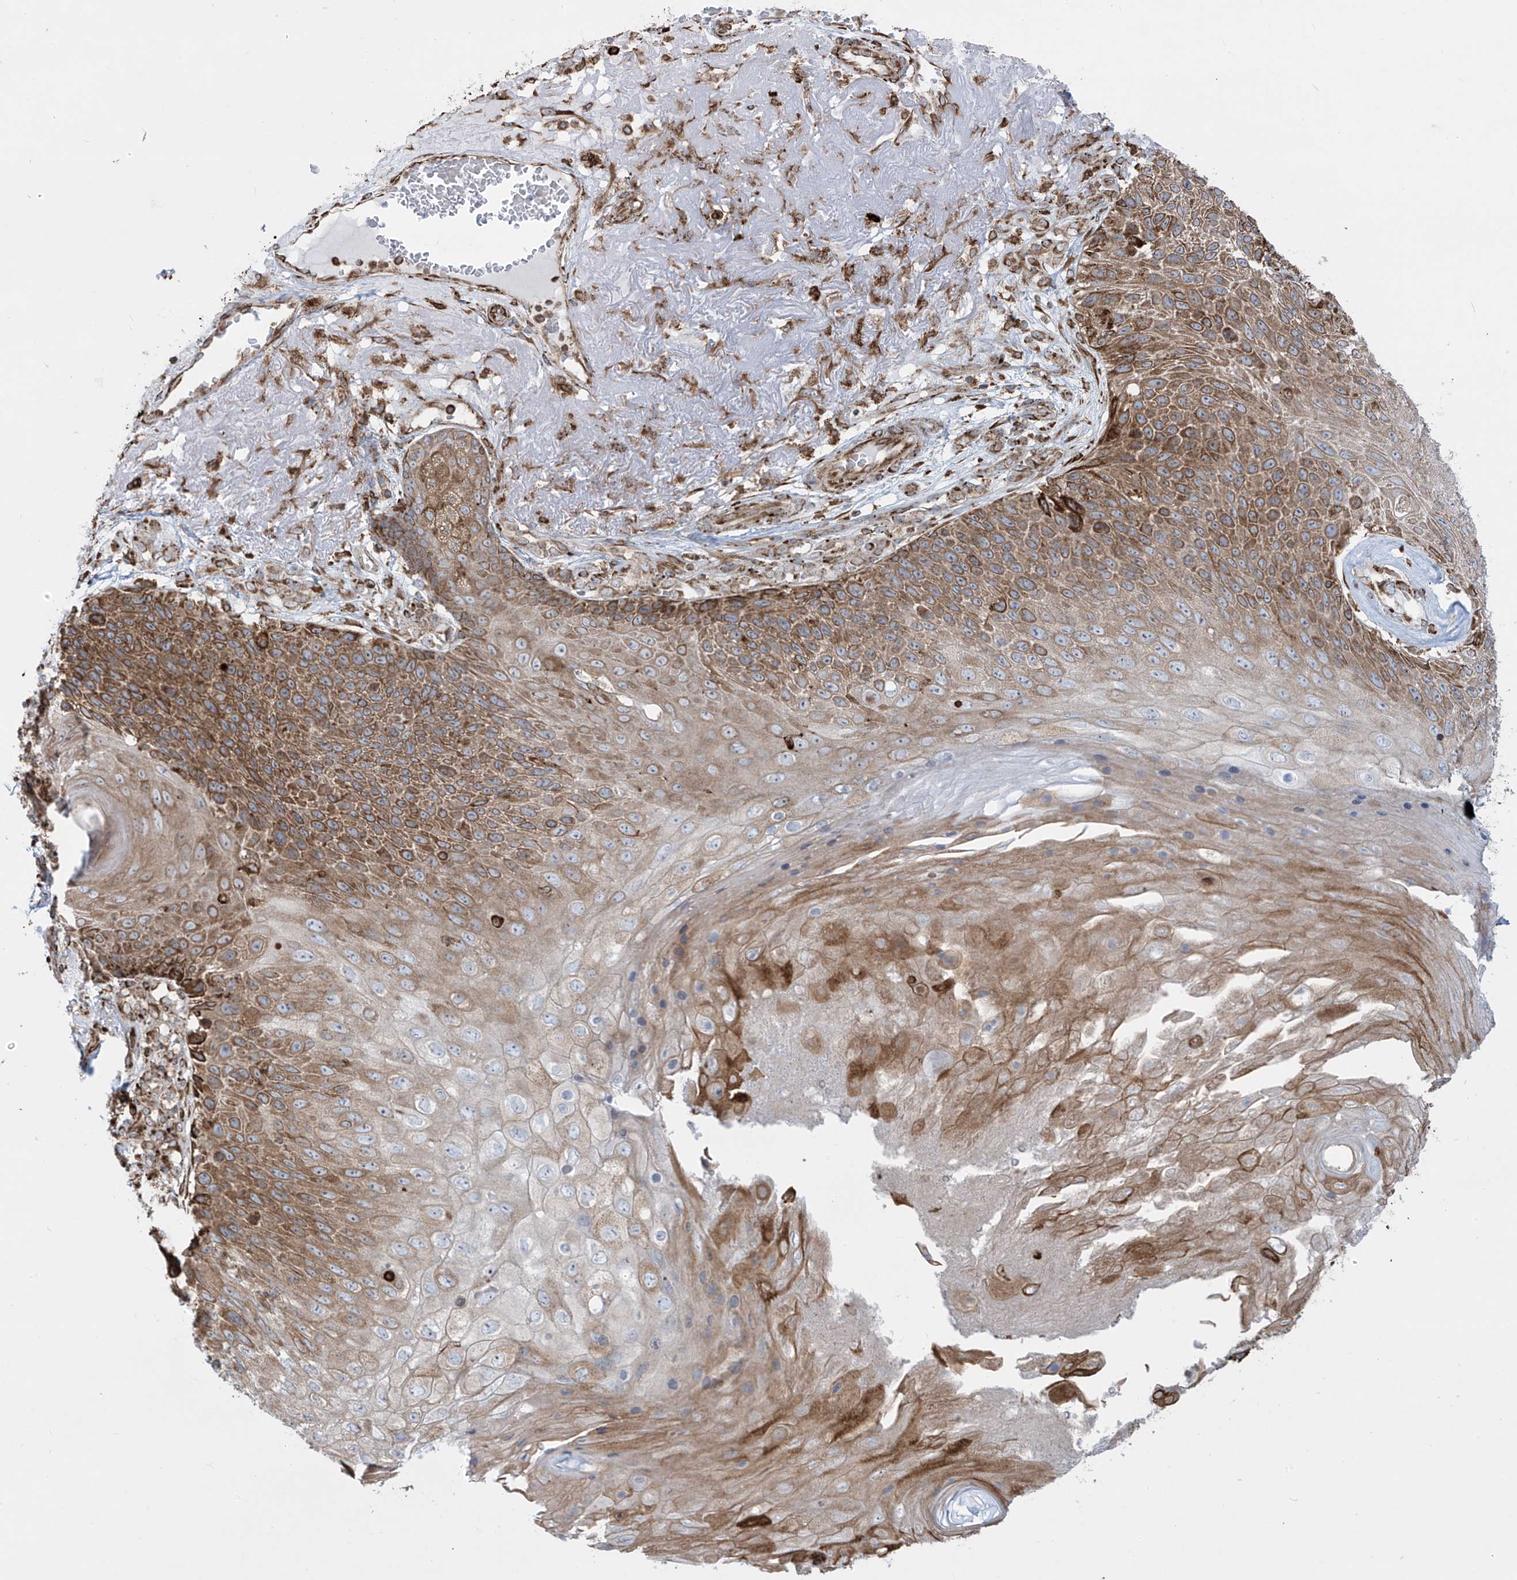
{"staining": {"intensity": "moderate", "quantity": ">75%", "location": "cytoplasmic/membranous"}, "tissue": "skin cancer", "cell_type": "Tumor cells", "image_type": "cancer", "snomed": [{"axis": "morphology", "description": "Squamous cell carcinoma, NOS"}, {"axis": "topography", "description": "Skin"}], "caption": "Human skin cancer (squamous cell carcinoma) stained with a protein marker demonstrates moderate staining in tumor cells.", "gene": "MX1", "patient": {"sex": "female", "age": 88}}